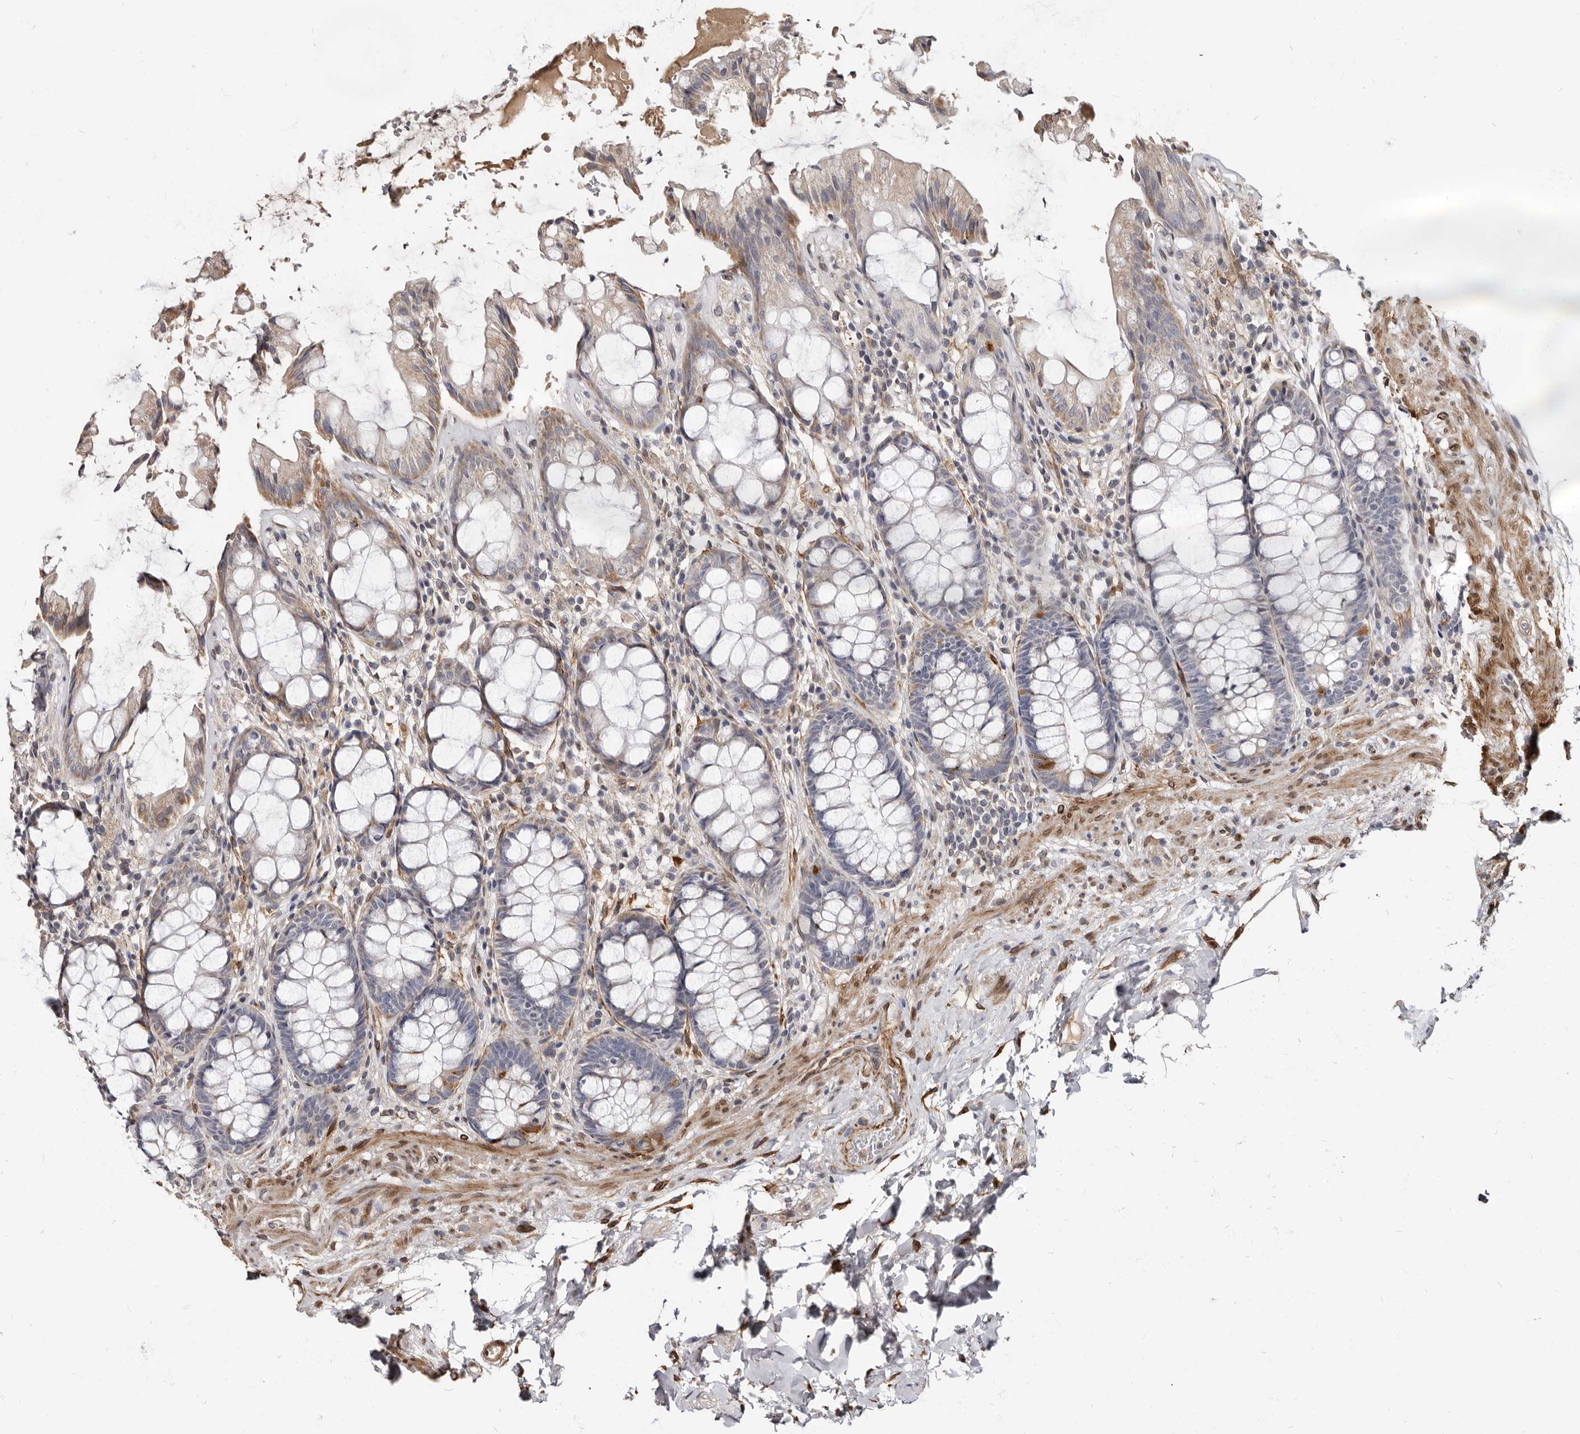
{"staining": {"intensity": "moderate", "quantity": "<25%", "location": "cytoplasmic/membranous"}, "tissue": "rectum", "cell_type": "Glandular cells", "image_type": "normal", "snomed": [{"axis": "morphology", "description": "Normal tissue, NOS"}, {"axis": "topography", "description": "Rectum"}], "caption": "Immunohistochemistry (IHC) staining of benign rectum, which displays low levels of moderate cytoplasmic/membranous expression in about <25% of glandular cells indicating moderate cytoplasmic/membranous protein staining. The staining was performed using DAB (3,3'-diaminobenzidine) (brown) for protein detection and nuclei were counterstained in hematoxylin (blue).", "gene": "MRGPRF", "patient": {"sex": "male", "age": 64}}